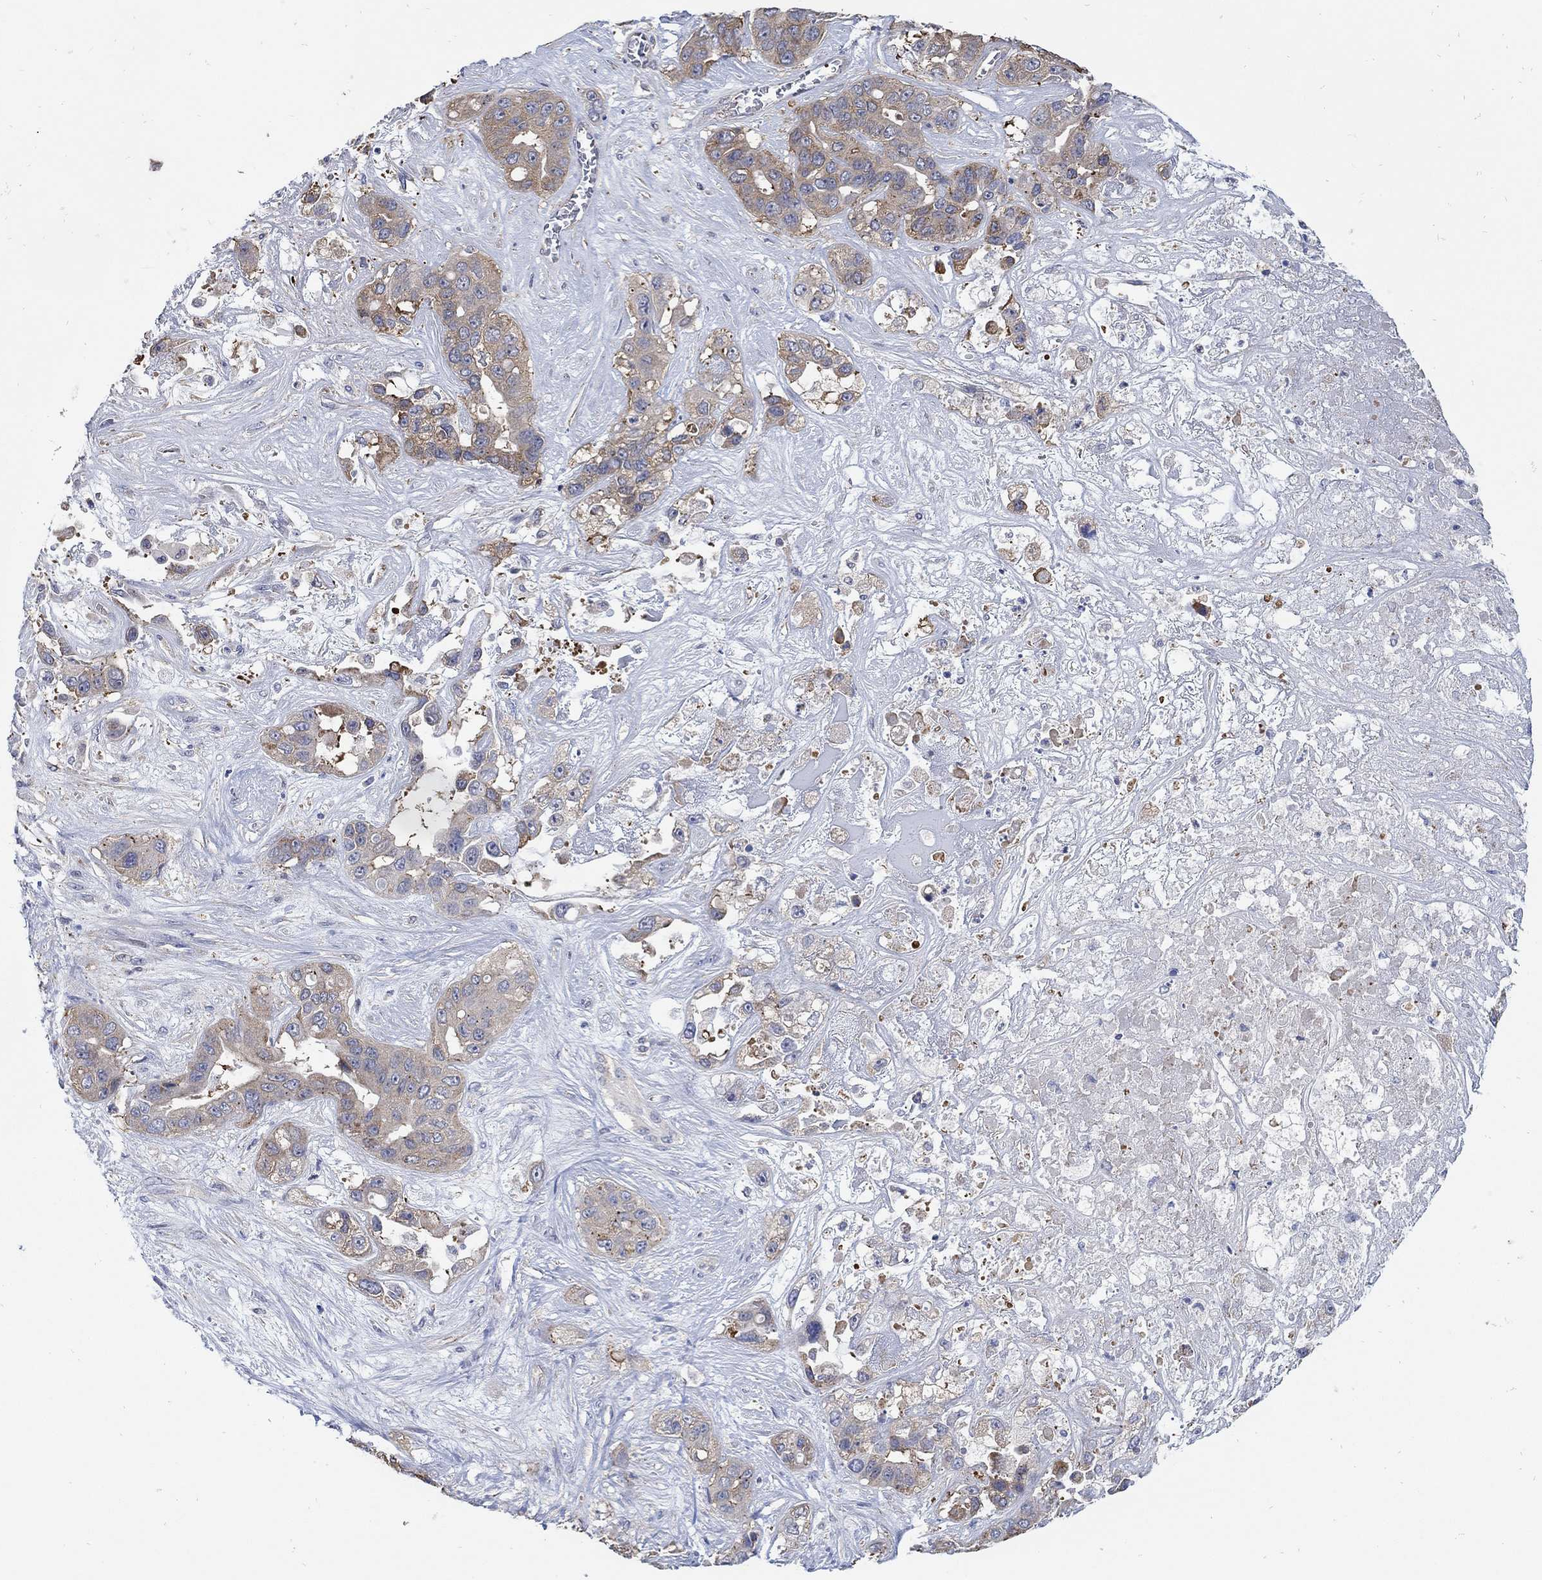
{"staining": {"intensity": "weak", "quantity": "<25%", "location": "cytoplasmic/membranous"}, "tissue": "liver cancer", "cell_type": "Tumor cells", "image_type": "cancer", "snomed": [{"axis": "morphology", "description": "Cholangiocarcinoma"}, {"axis": "topography", "description": "Liver"}], "caption": "An image of liver cancer (cholangiocarcinoma) stained for a protein shows no brown staining in tumor cells.", "gene": "TEKT3", "patient": {"sex": "female", "age": 52}}